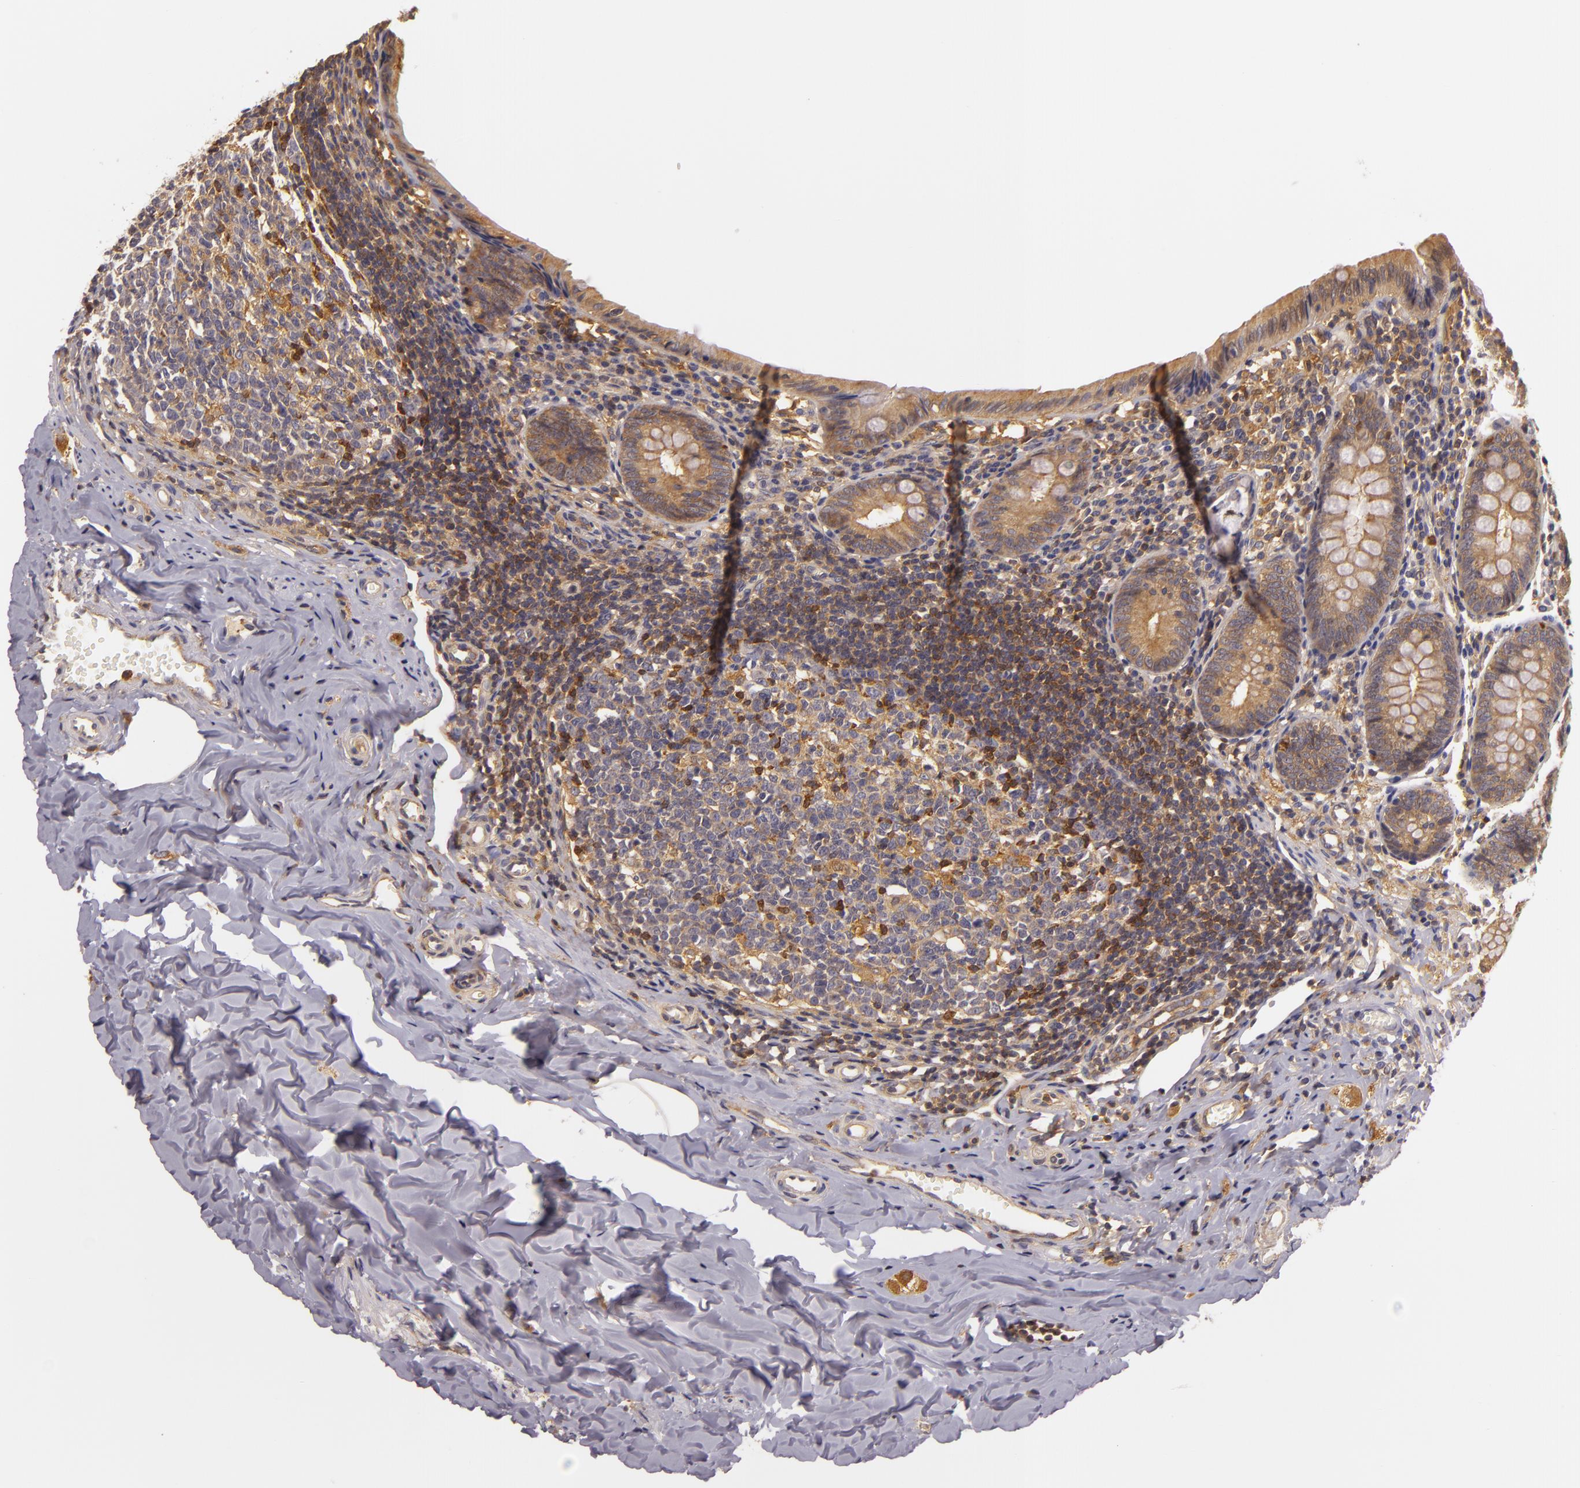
{"staining": {"intensity": "moderate", "quantity": ">75%", "location": "cytoplasmic/membranous"}, "tissue": "appendix", "cell_type": "Glandular cells", "image_type": "normal", "snomed": [{"axis": "morphology", "description": "Normal tissue, NOS"}, {"axis": "topography", "description": "Appendix"}], "caption": "Immunohistochemical staining of normal human appendix demonstrates moderate cytoplasmic/membranous protein expression in about >75% of glandular cells.", "gene": "TOM1", "patient": {"sex": "female", "age": 17}}